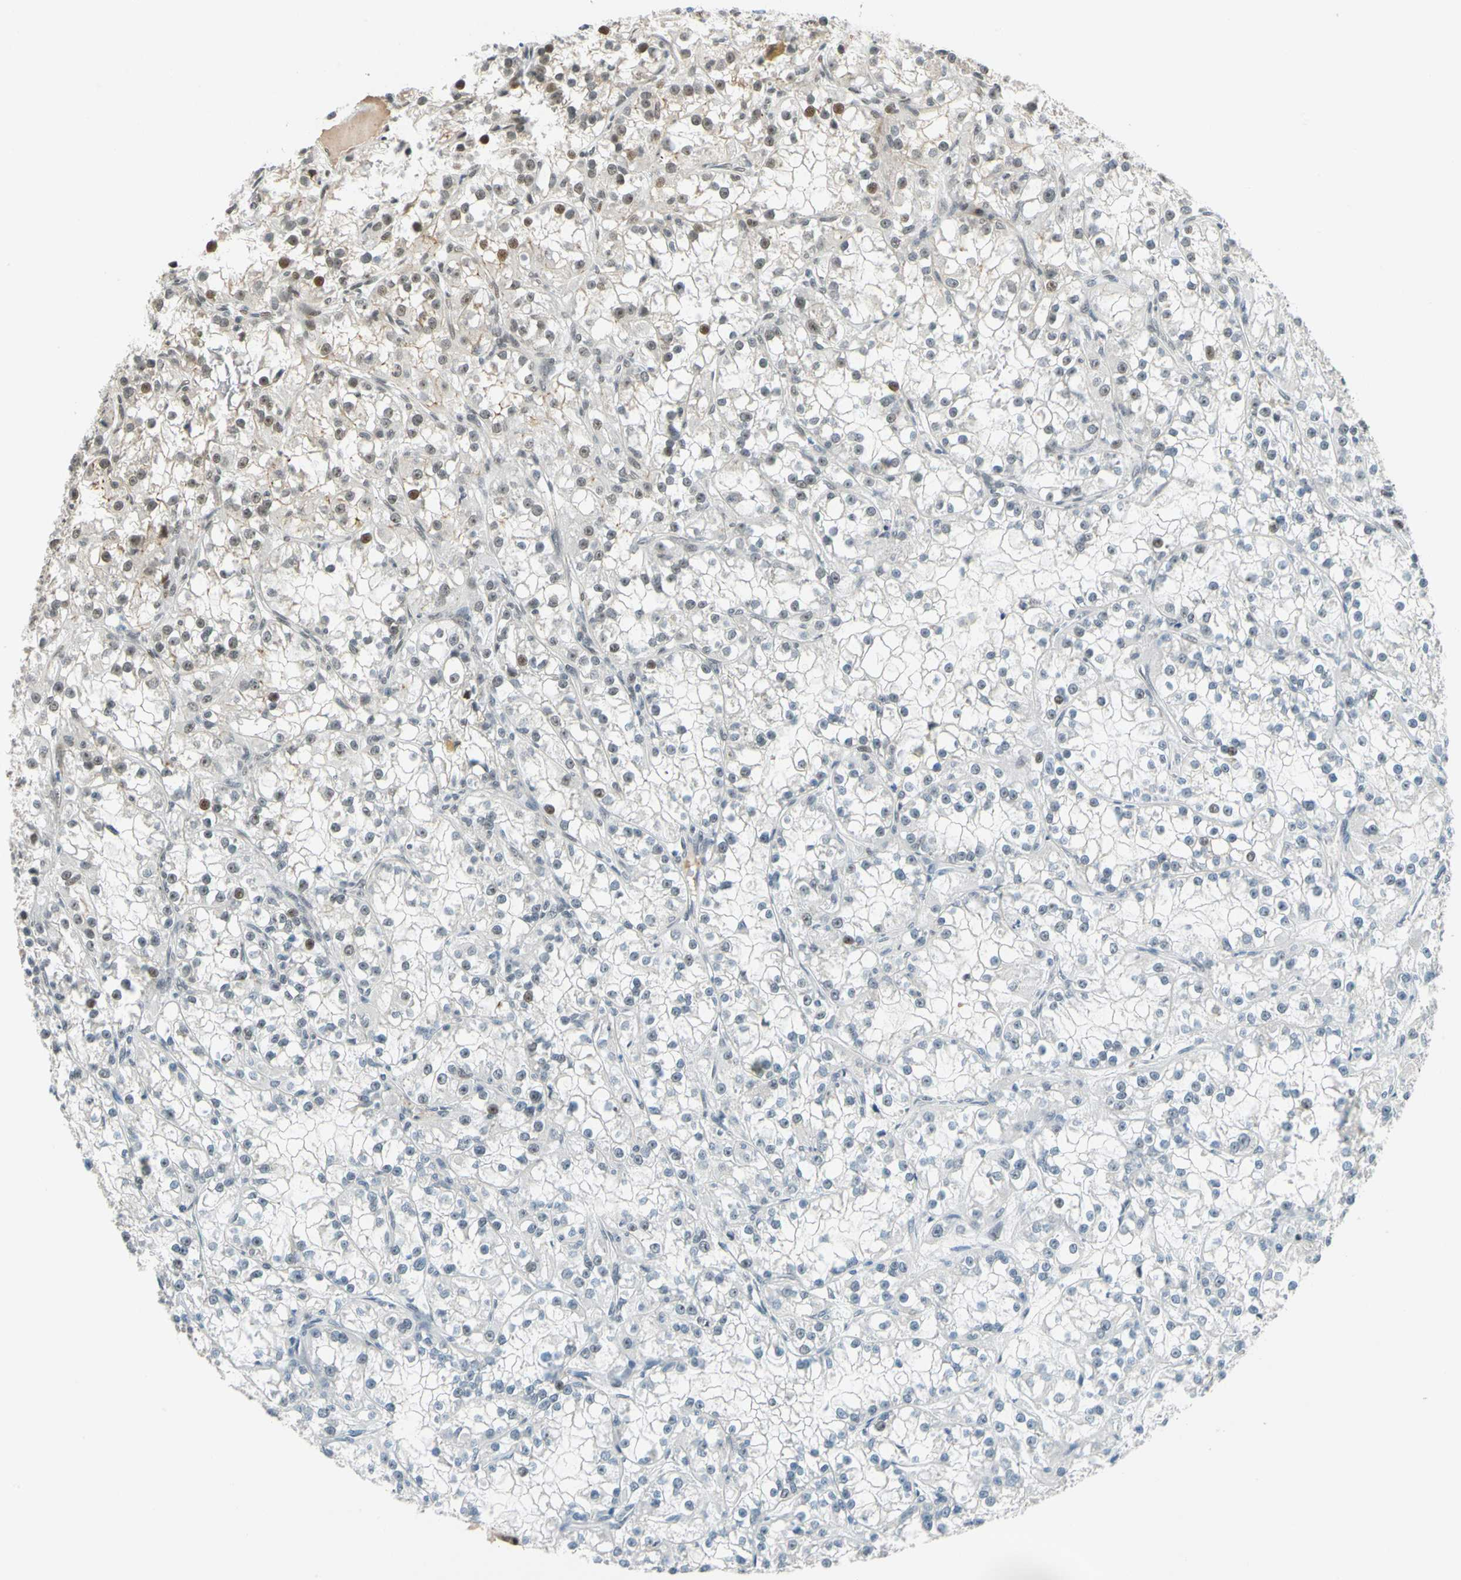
{"staining": {"intensity": "weak", "quantity": "<25%", "location": "cytoplasmic/membranous,nuclear"}, "tissue": "renal cancer", "cell_type": "Tumor cells", "image_type": "cancer", "snomed": [{"axis": "morphology", "description": "Adenocarcinoma, NOS"}, {"axis": "topography", "description": "Kidney"}], "caption": "There is no significant expression in tumor cells of renal cancer.", "gene": "POGZ", "patient": {"sex": "female", "age": 52}}